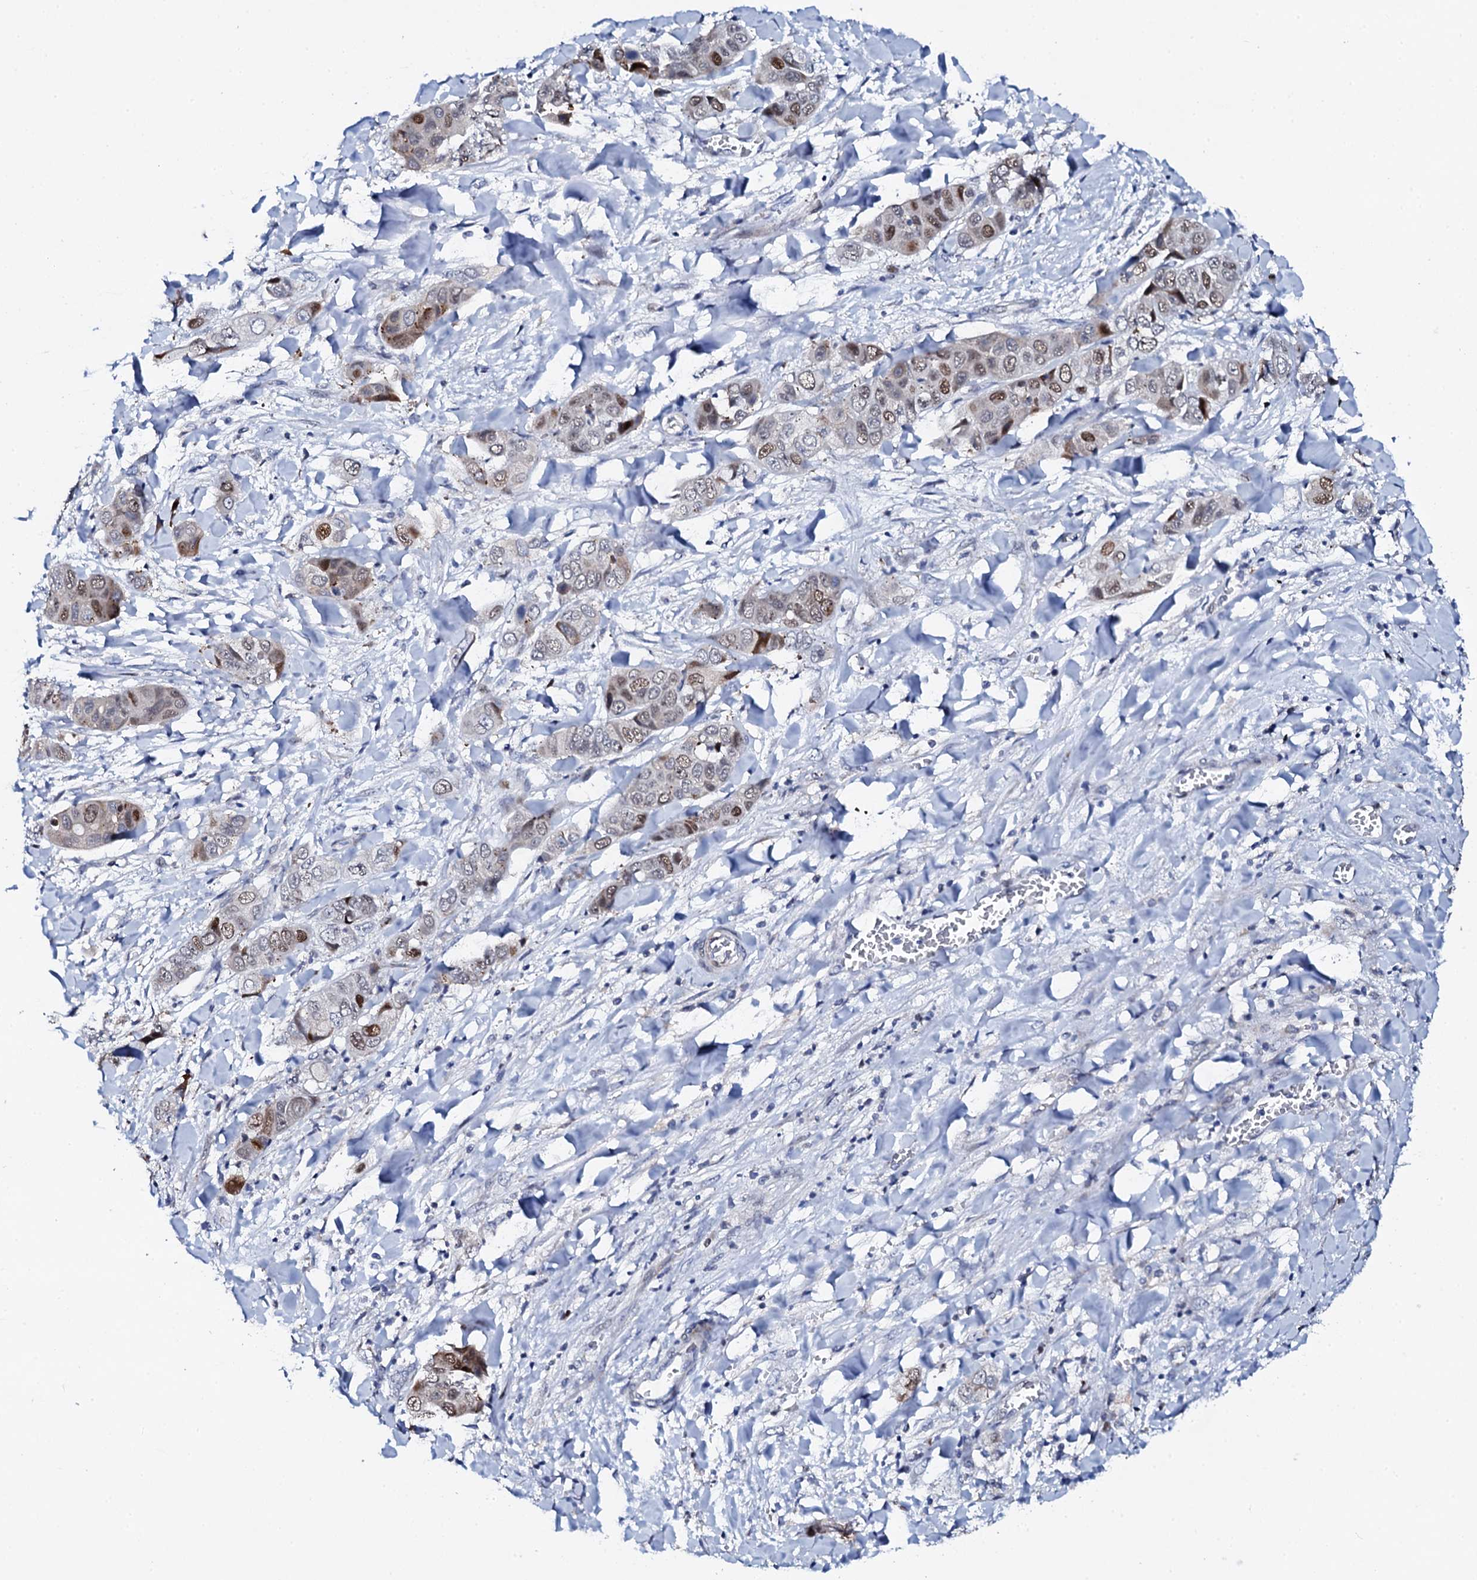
{"staining": {"intensity": "moderate", "quantity": "25%-75%", "location": "nuclear"}, "tissue": "liver cancer", "cell_type": "Tumor cells", "image_type": "cancer", "snomed": [{"axis": "morphology", "description": "Cholangiocarcinoma"}, {"axis": "topography", "description": "Liver"}], "caption": "Immunohistochemistry (IHC) staining of liver cancer (cholangiocarcinoma), which reveals medium levels of moderate nuclear positivity in approximately 25%-75% of tumor cells indicating moderate nuclear protein positivity. The staining was performed using DAB (3,3'-diaminobenzidine) (brown) for protein detection and nuclei were counterstained in hematoxylin (blue).", "gene": "NUDT13", "patient": {"sex": "female", "age": 52}}